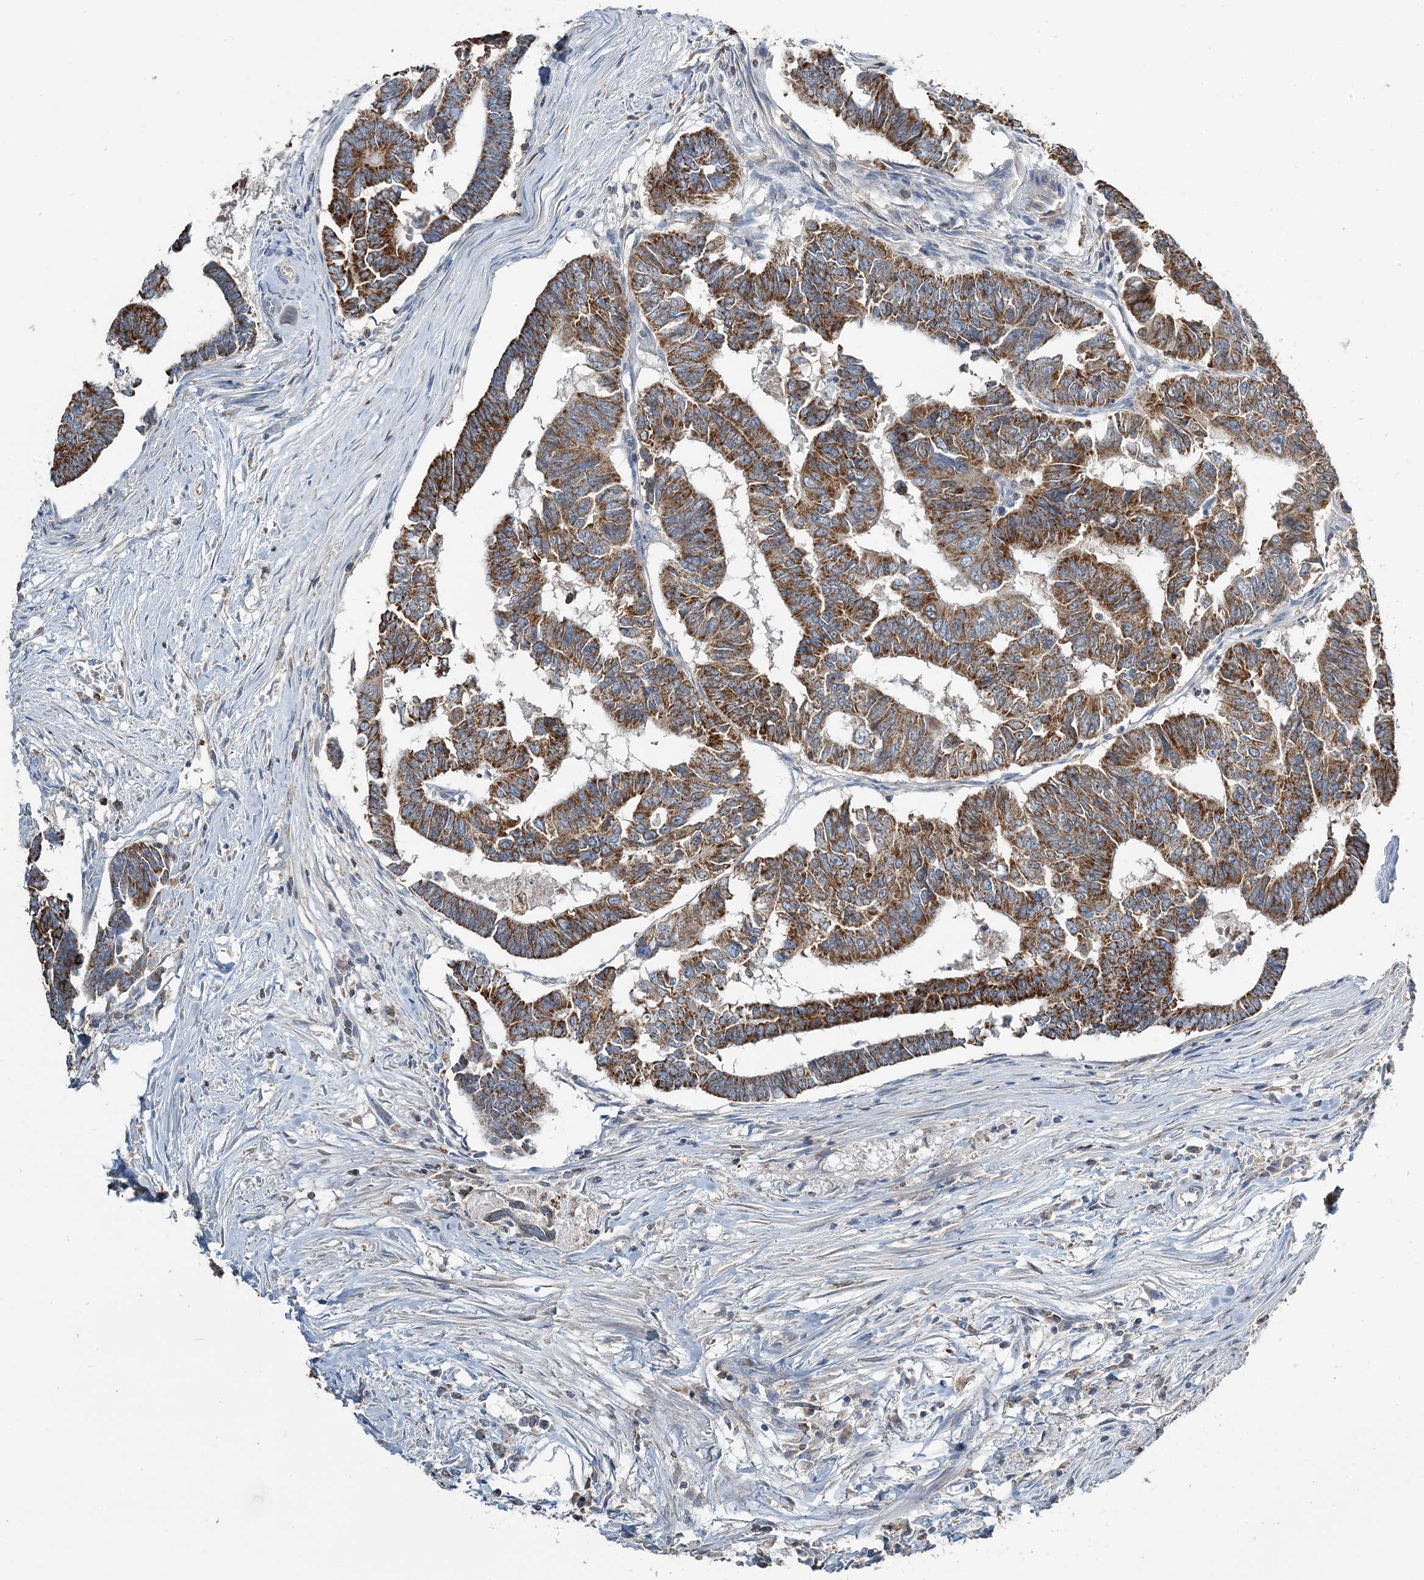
{"staining": {"intensity": "moderate", "quantity": ">75%", "location": "cytoplasmic/membranous"}, "tissue": "colorectal cancer", "cell_type": "Tumor cells", "image_type": "cancer", "snomed": [{"axis": "morphology", "description": "Adenocarcinoma, NOS"}, {"axis": "topography", "description": "Rectum"}], "caption": "Immunohistochemistry (IHC) histopathology image of human colorectal cancer stained for a protein (brown), which exhibits medium levels of moderate cytoplasmic/membranous expression in approximately >75% of tumor cells.", "gene": "TMLHE", "patient": {"sex": "female", "age": 65}}